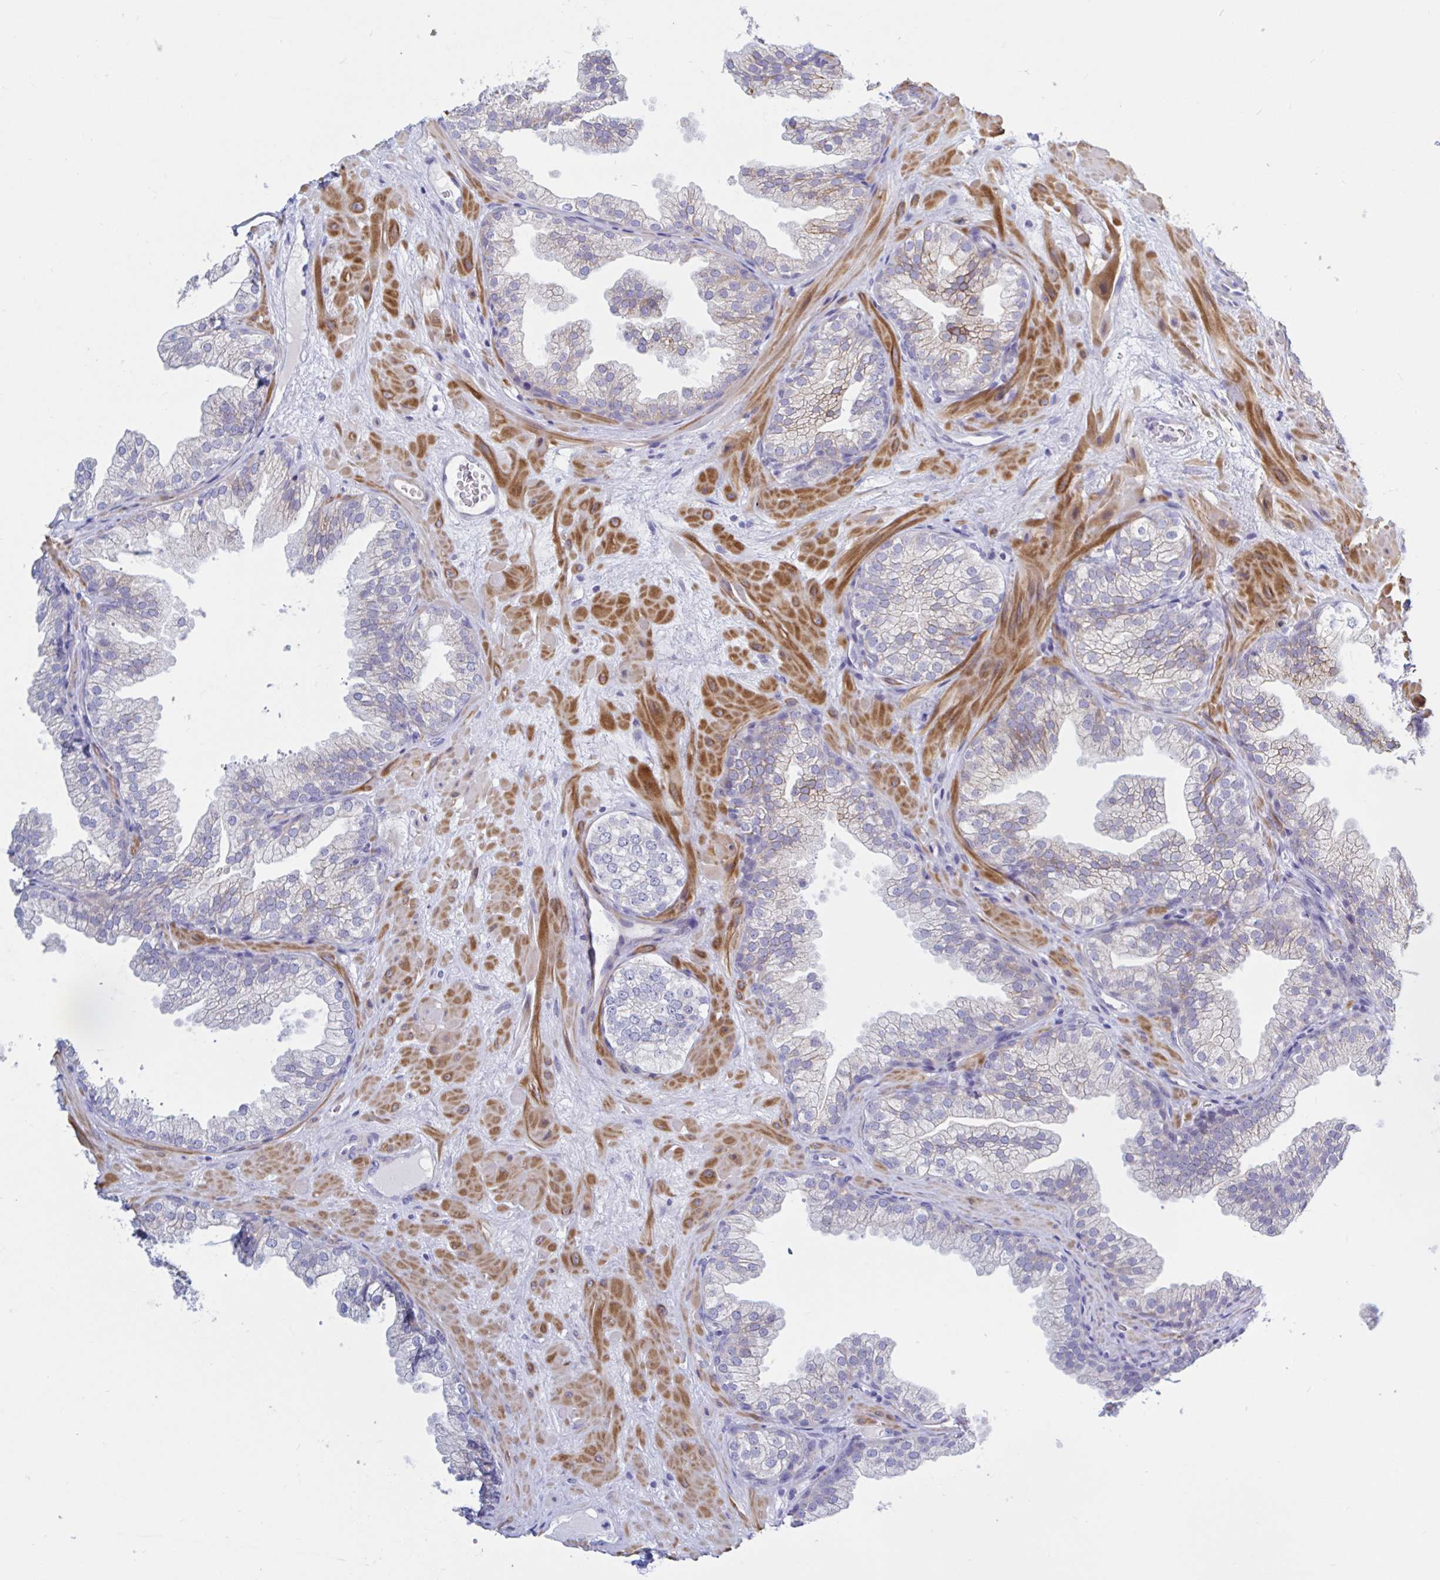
{"staining": {"intensity": "moderate", "quantity": "<25%", "location": "cytoplasmic/membranous"}, "tissue": "prostate", "cell_type": "Glandular cells", "image_type": "normal", "snomed": [{"axis": "morphology", "description": "Normal tissue, NOS"}, {"axis": "topography", "description": "Prostate"}], "caption": "A photomicrograph showing moderate cytoplasmic/membranous positivity in about <25% of glandular cells in unremarkable prostate, as visualized by brown immunohistochemical staining.", "gene": "ENSG00000271254", "patient": {"sex": "male", "age": 37}}